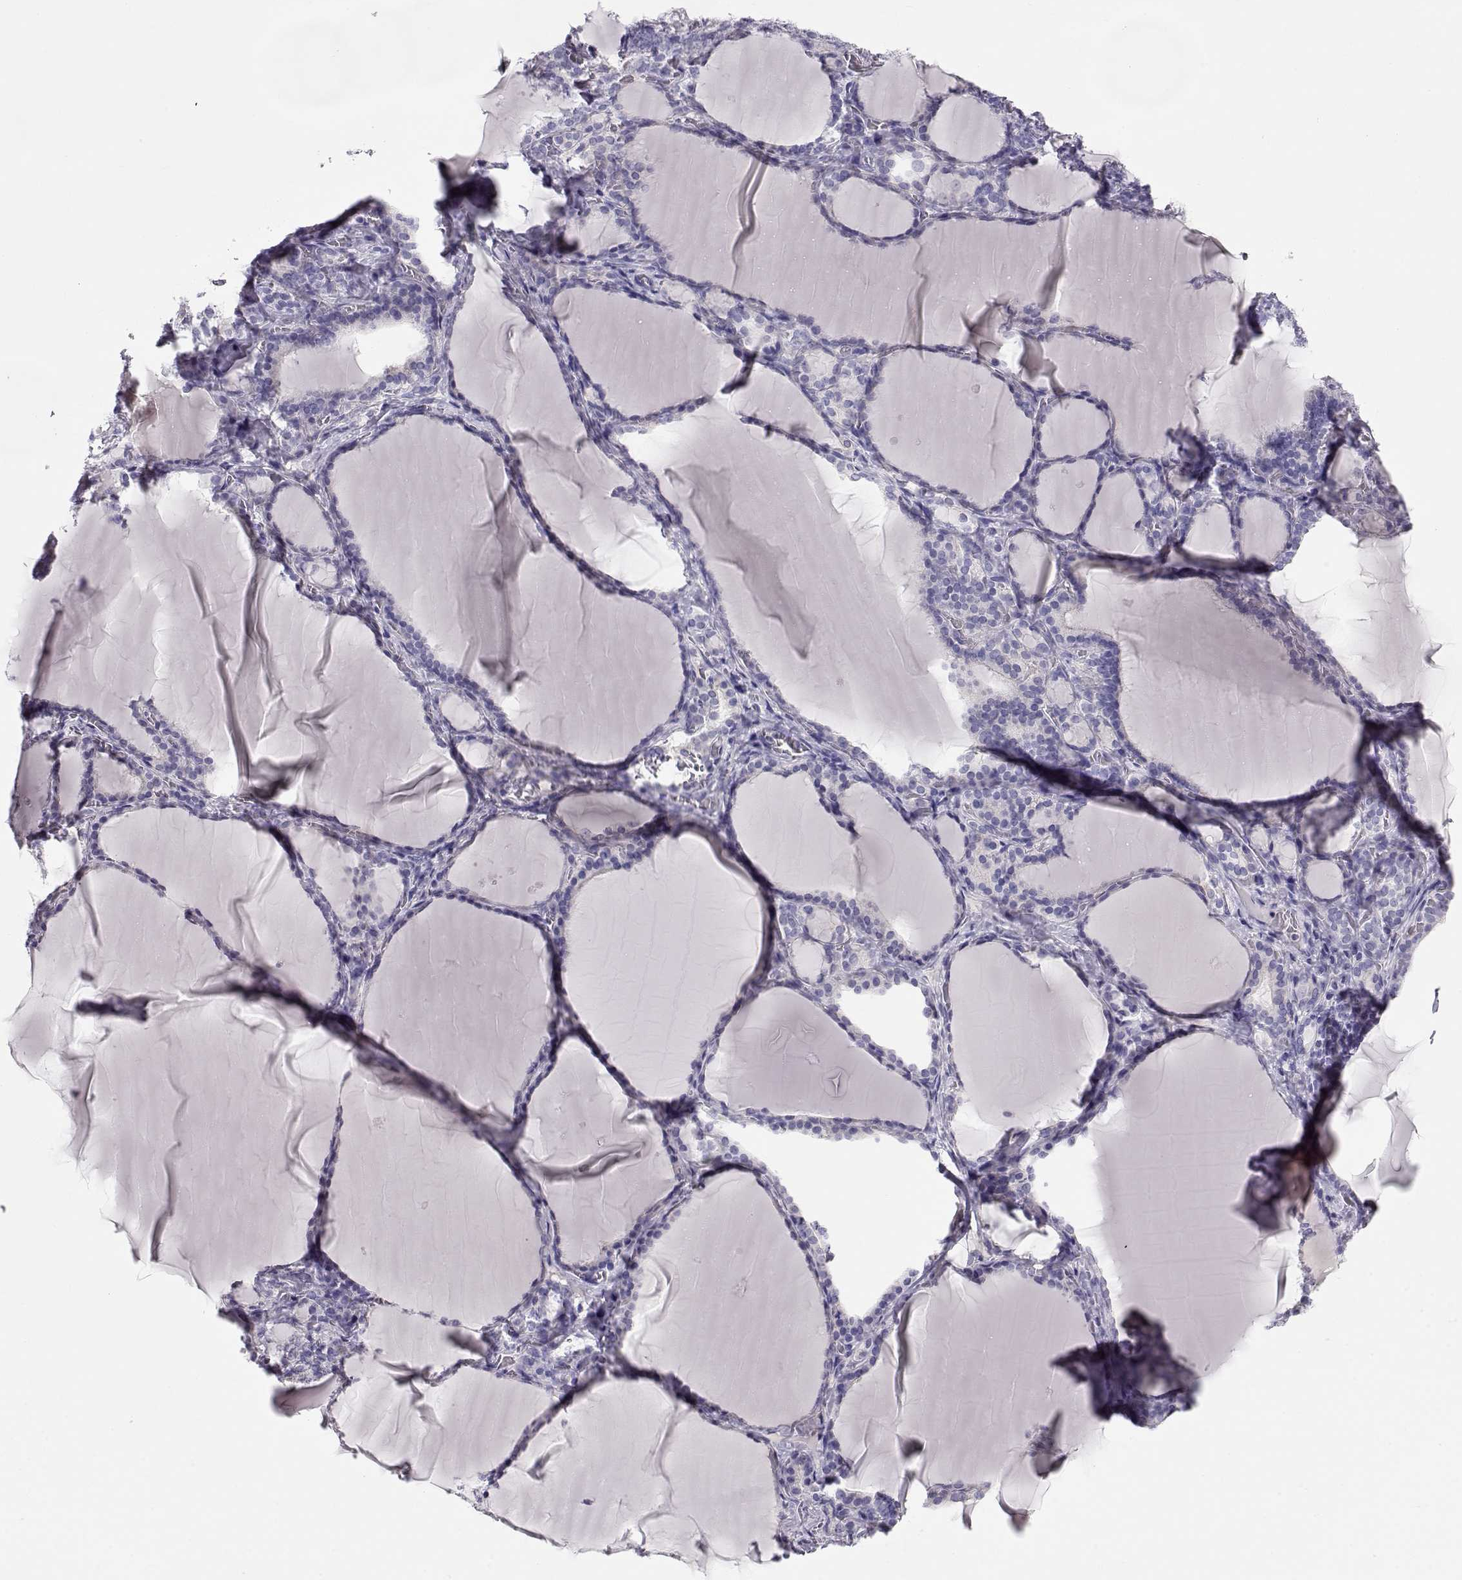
{"staining": {"intensity": "negative", "quantity": "none", "location": "none"}, "tissue": "thyroid gland", "cell_type": "Glandular cells", "image_type": "normal", "snomed": [{"axis": "morphology", "description": "Normal tissue, NOS"}, {"axis": "morphology", "description": "Hyperplasia, NOS"}, {"axis": "topography", "description": "Thyroid gland"}], "caption": "A micrograph of human thyroid gland is negative for staining in glandular cells. (DAB IHC, high magnification).", "gene": "GPR26", "patient": {"sex": "female", "age": 27}}